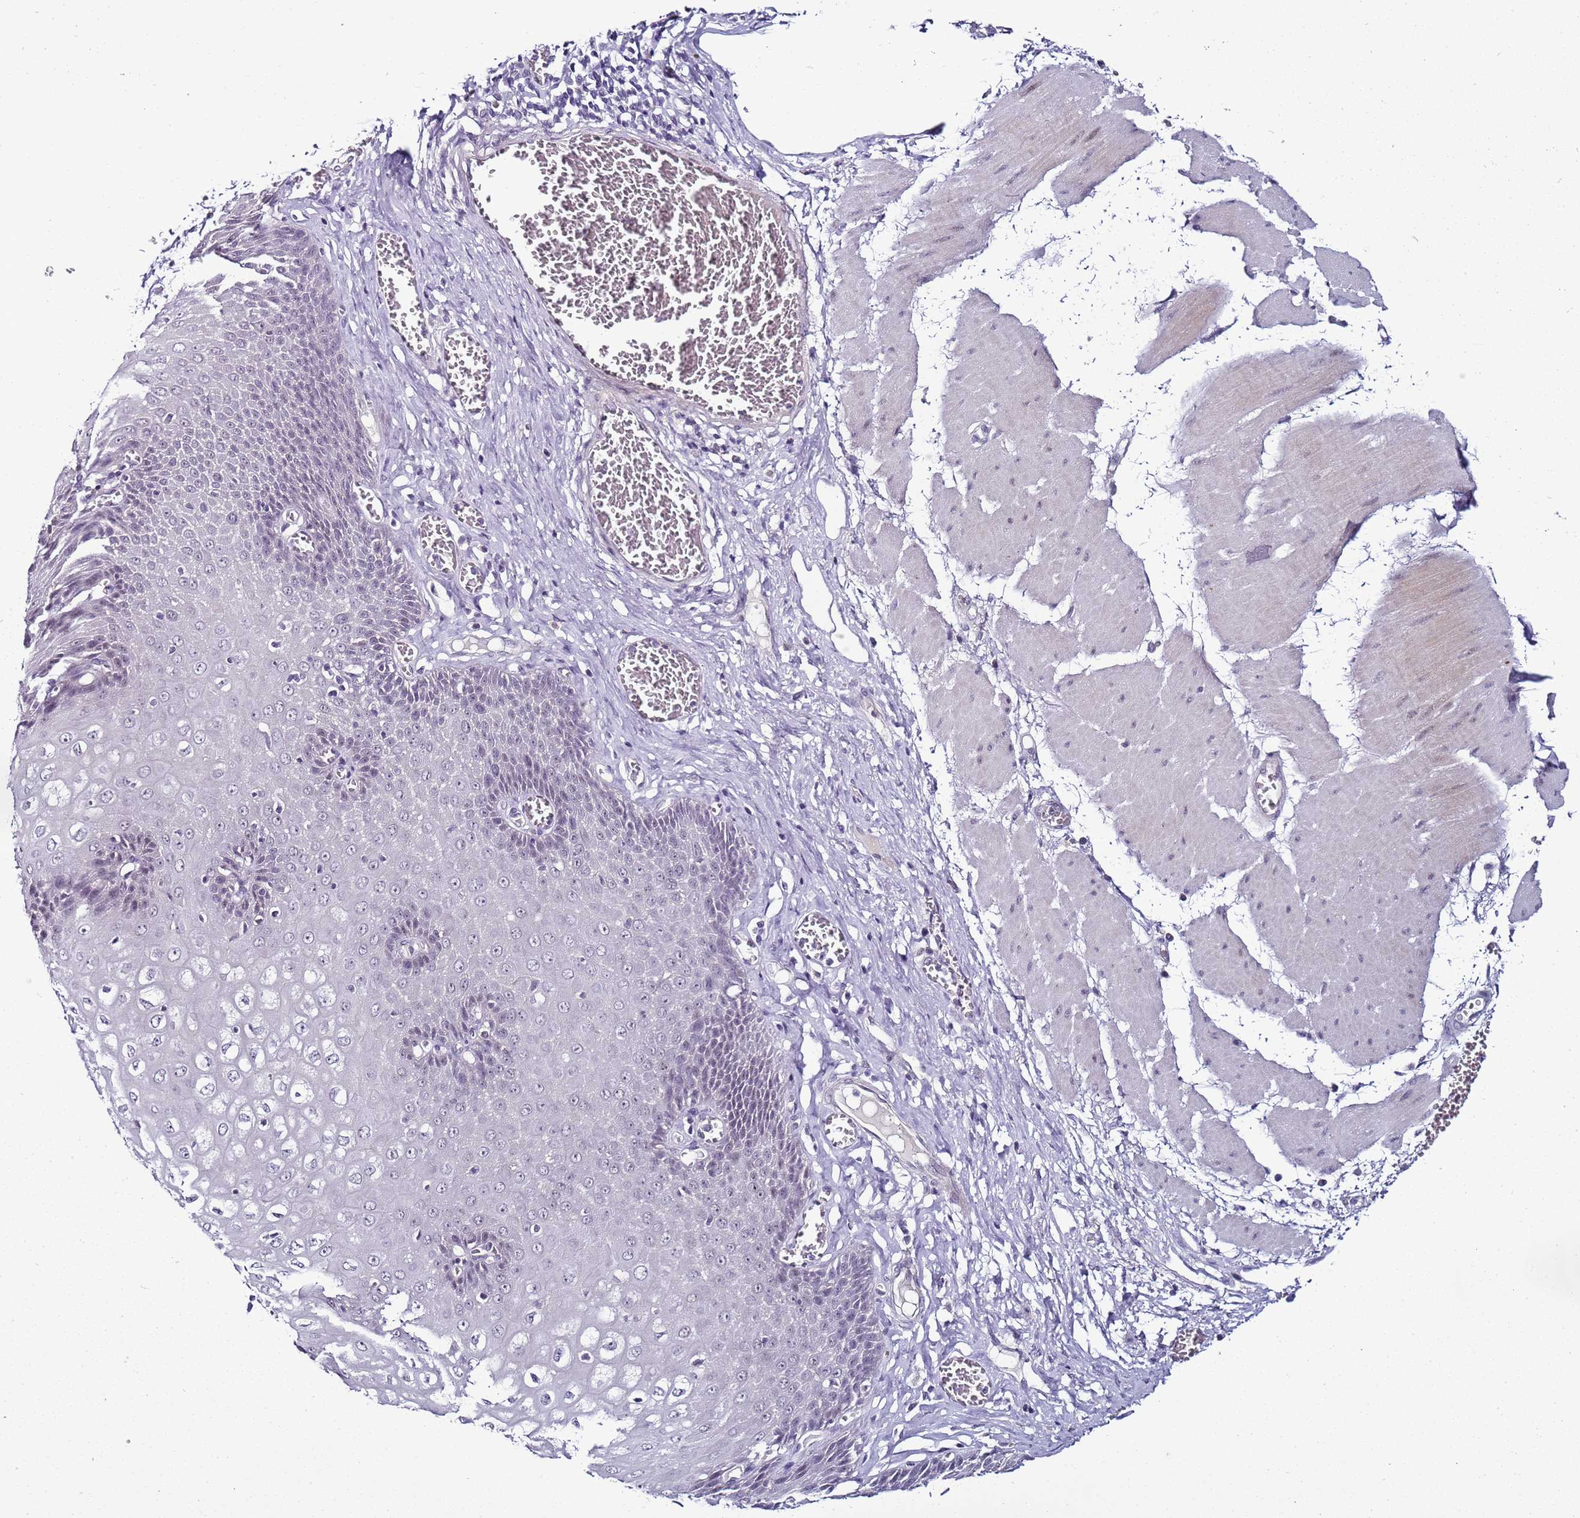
{"staining": {"intensity": "negative", "quantity": "none", "location": "none"}, "tissue": "esophagus", "cell_type": "Squamous epithelial cells", "image_type": "normal", "snomed": [{"axis": "morphology", "description": "Normal tissue, NOS"}, {"axis": "topography", "description": "Esophagus"}], "caption": "A high-resolution histopathology image shows immunohistochemistry staining of normal esophagus, which demonstrates no significant expression in squamous epithelial cells. The staining was performed using DAB (3,3'-diaminobenzidine) to visualize the protein expression in brown, while the nuclei were stained in blue with hematoxylin (Magnification: 20x).", "gene": "PSMA7", "patient": {"sex": "male", "age": 60}}